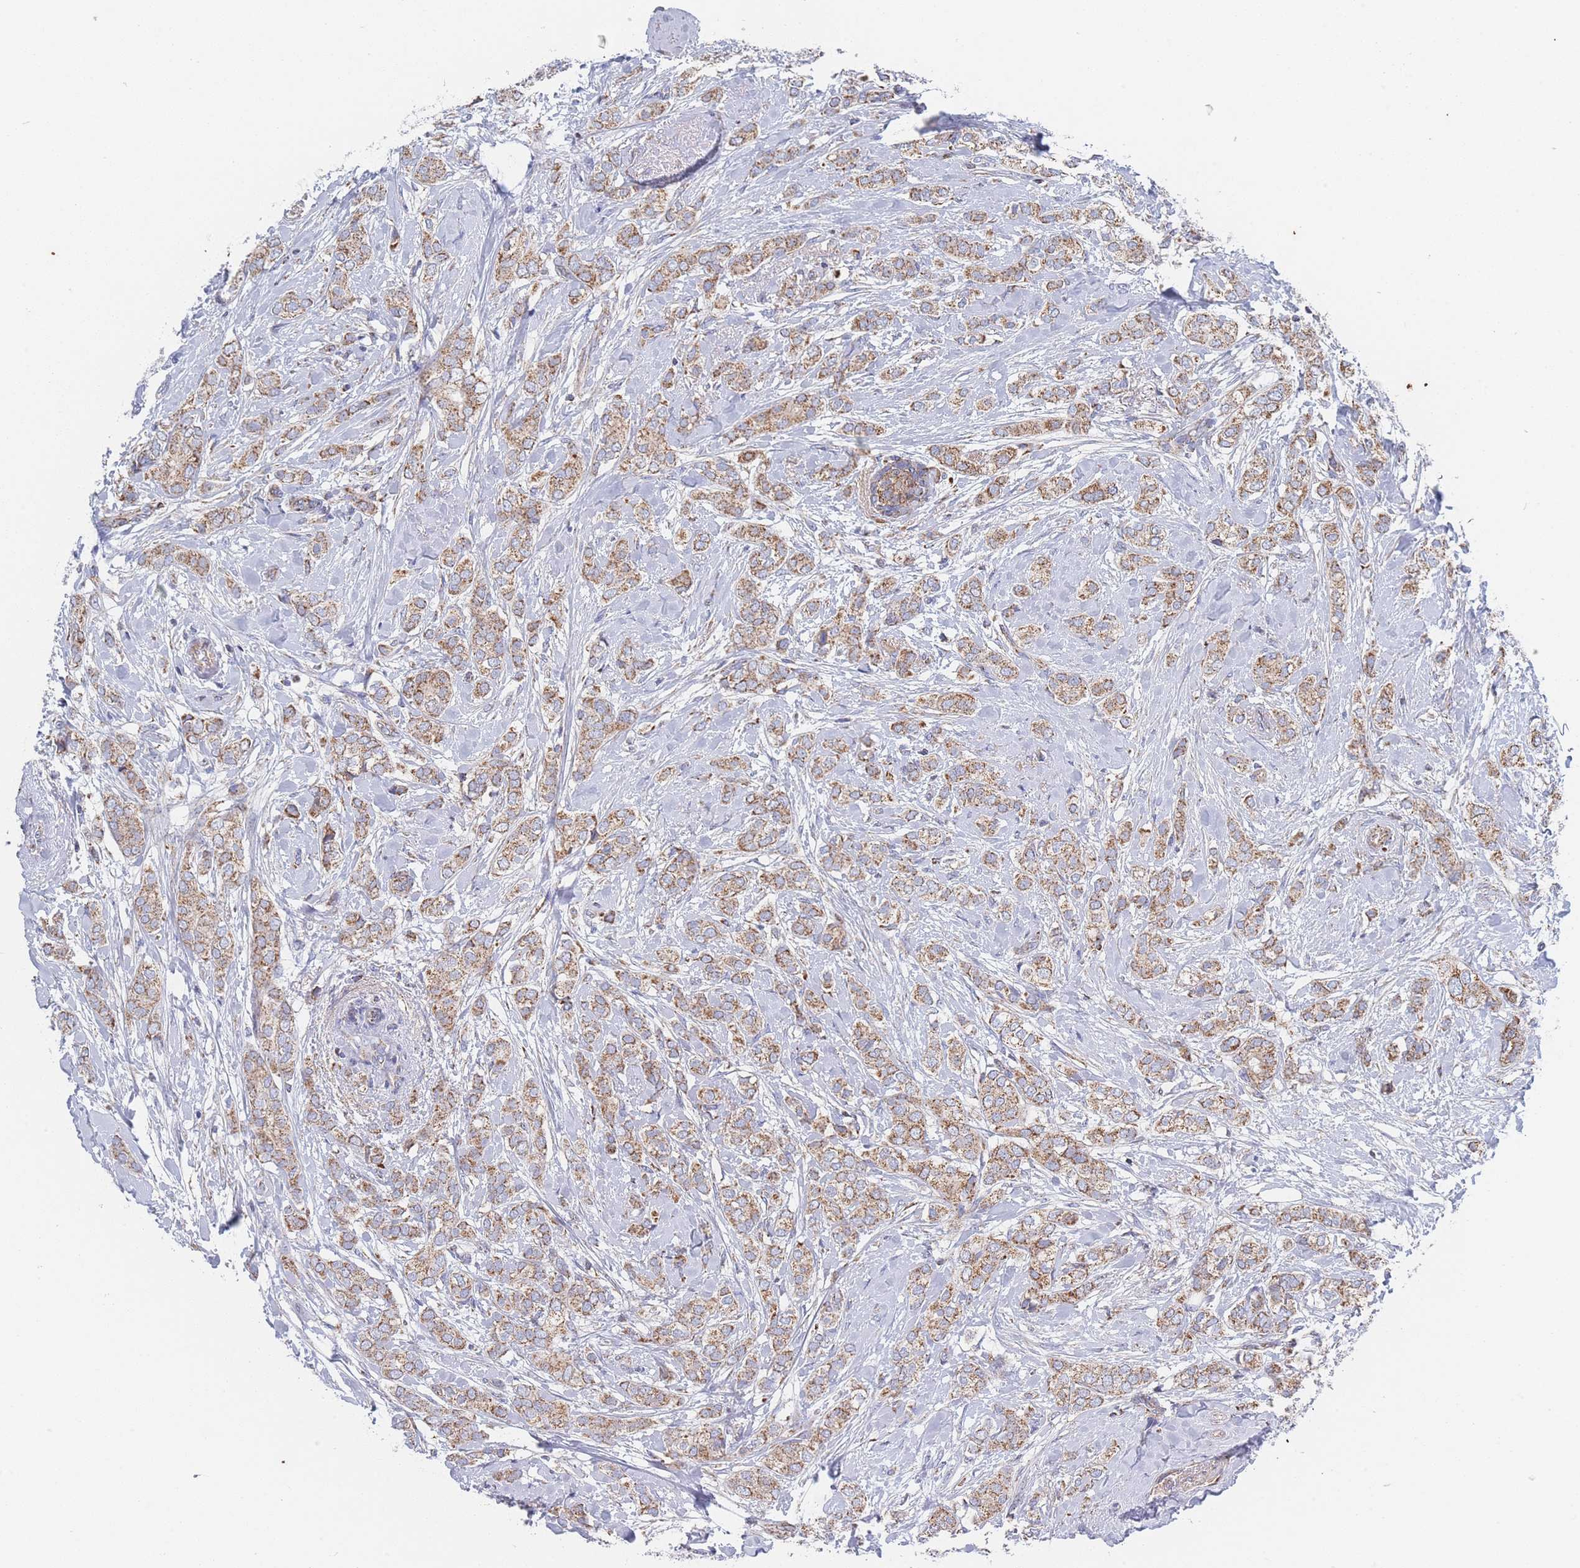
{"staining": {"intensity": "moderate", "quantity": ">75%", "location": "cytoplasmic/membranous"}, "tissue": "breast cancer", "cell_type": "Tumor cells", "image_type": "cancer", "snomed": [{"axis": "morphology", "description": "Duct carcinoma"}, {"axis": "topography", "description": "Breast"}], "caption": "A brown stain labels moderate cytoplasmic/membranous staining of a protein in human invasive ductal carcinoma (breast) tumor cells. (DAB (3,3'-diaminobenzidine) IHC with brightfield microscopy, high magnification).", "gene": "IKZF4", "patient": {"sex": "female", "age": 73}}